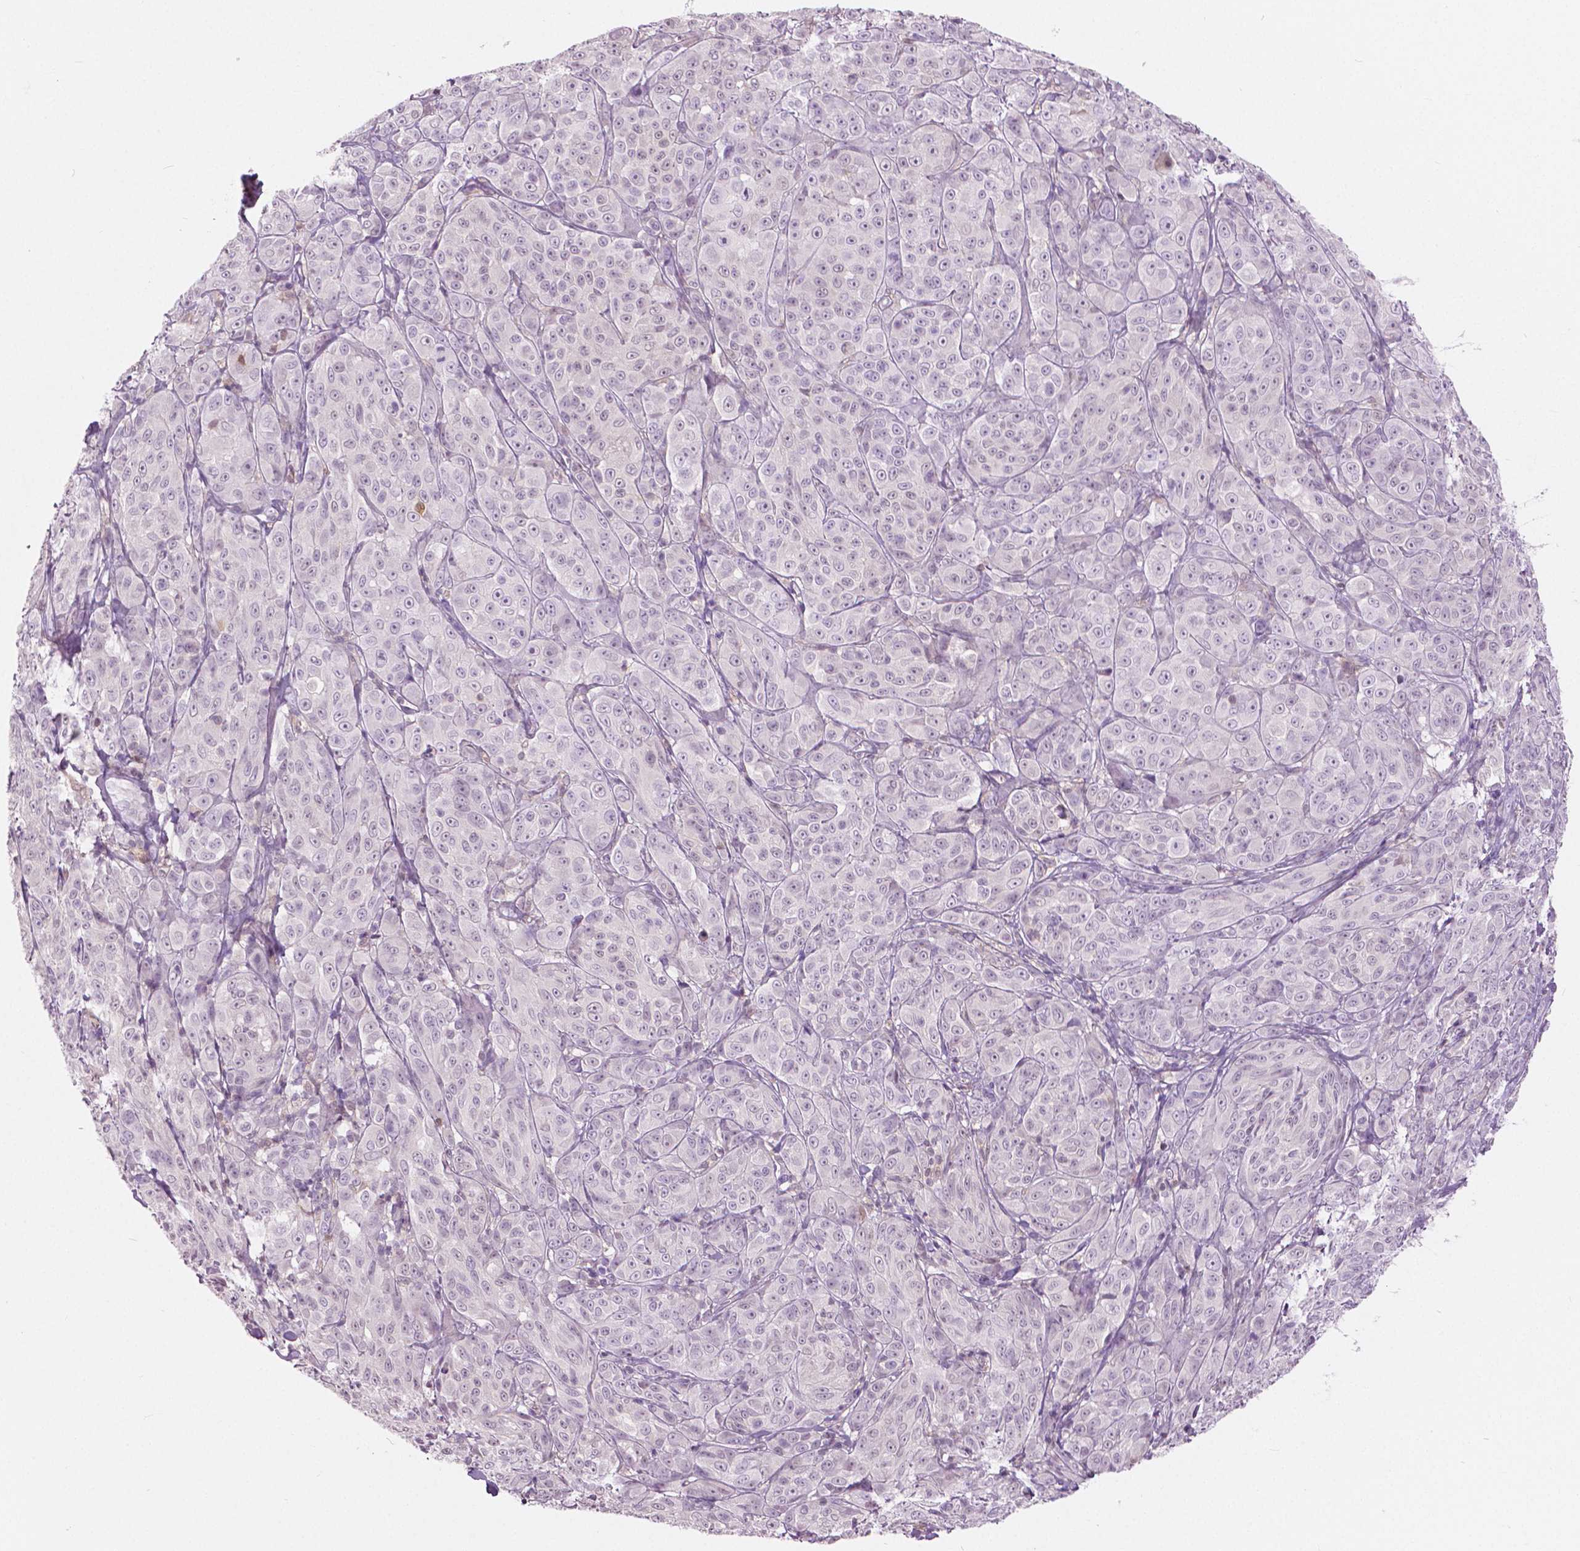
{"staining": {"intensity": "negative", "quantity": "none", "location": "none"}, "tissue": "melanoma", "cell_type": "Tumor cells", "image_type": "cancer", "snomed": [{"axis": "morphology", "description": "Malignant melanoma, NOS"}, {"axis": "topography", "description": "Skin"}], "caption": "Immunohistochemistry (IHC) histopathology image of neoplastic tissue: melanoma stained with DAB exhibits no significant protein expression in tumor cells.", "gene": "GALM", "patient": {"sex": "male", "age": 89}}